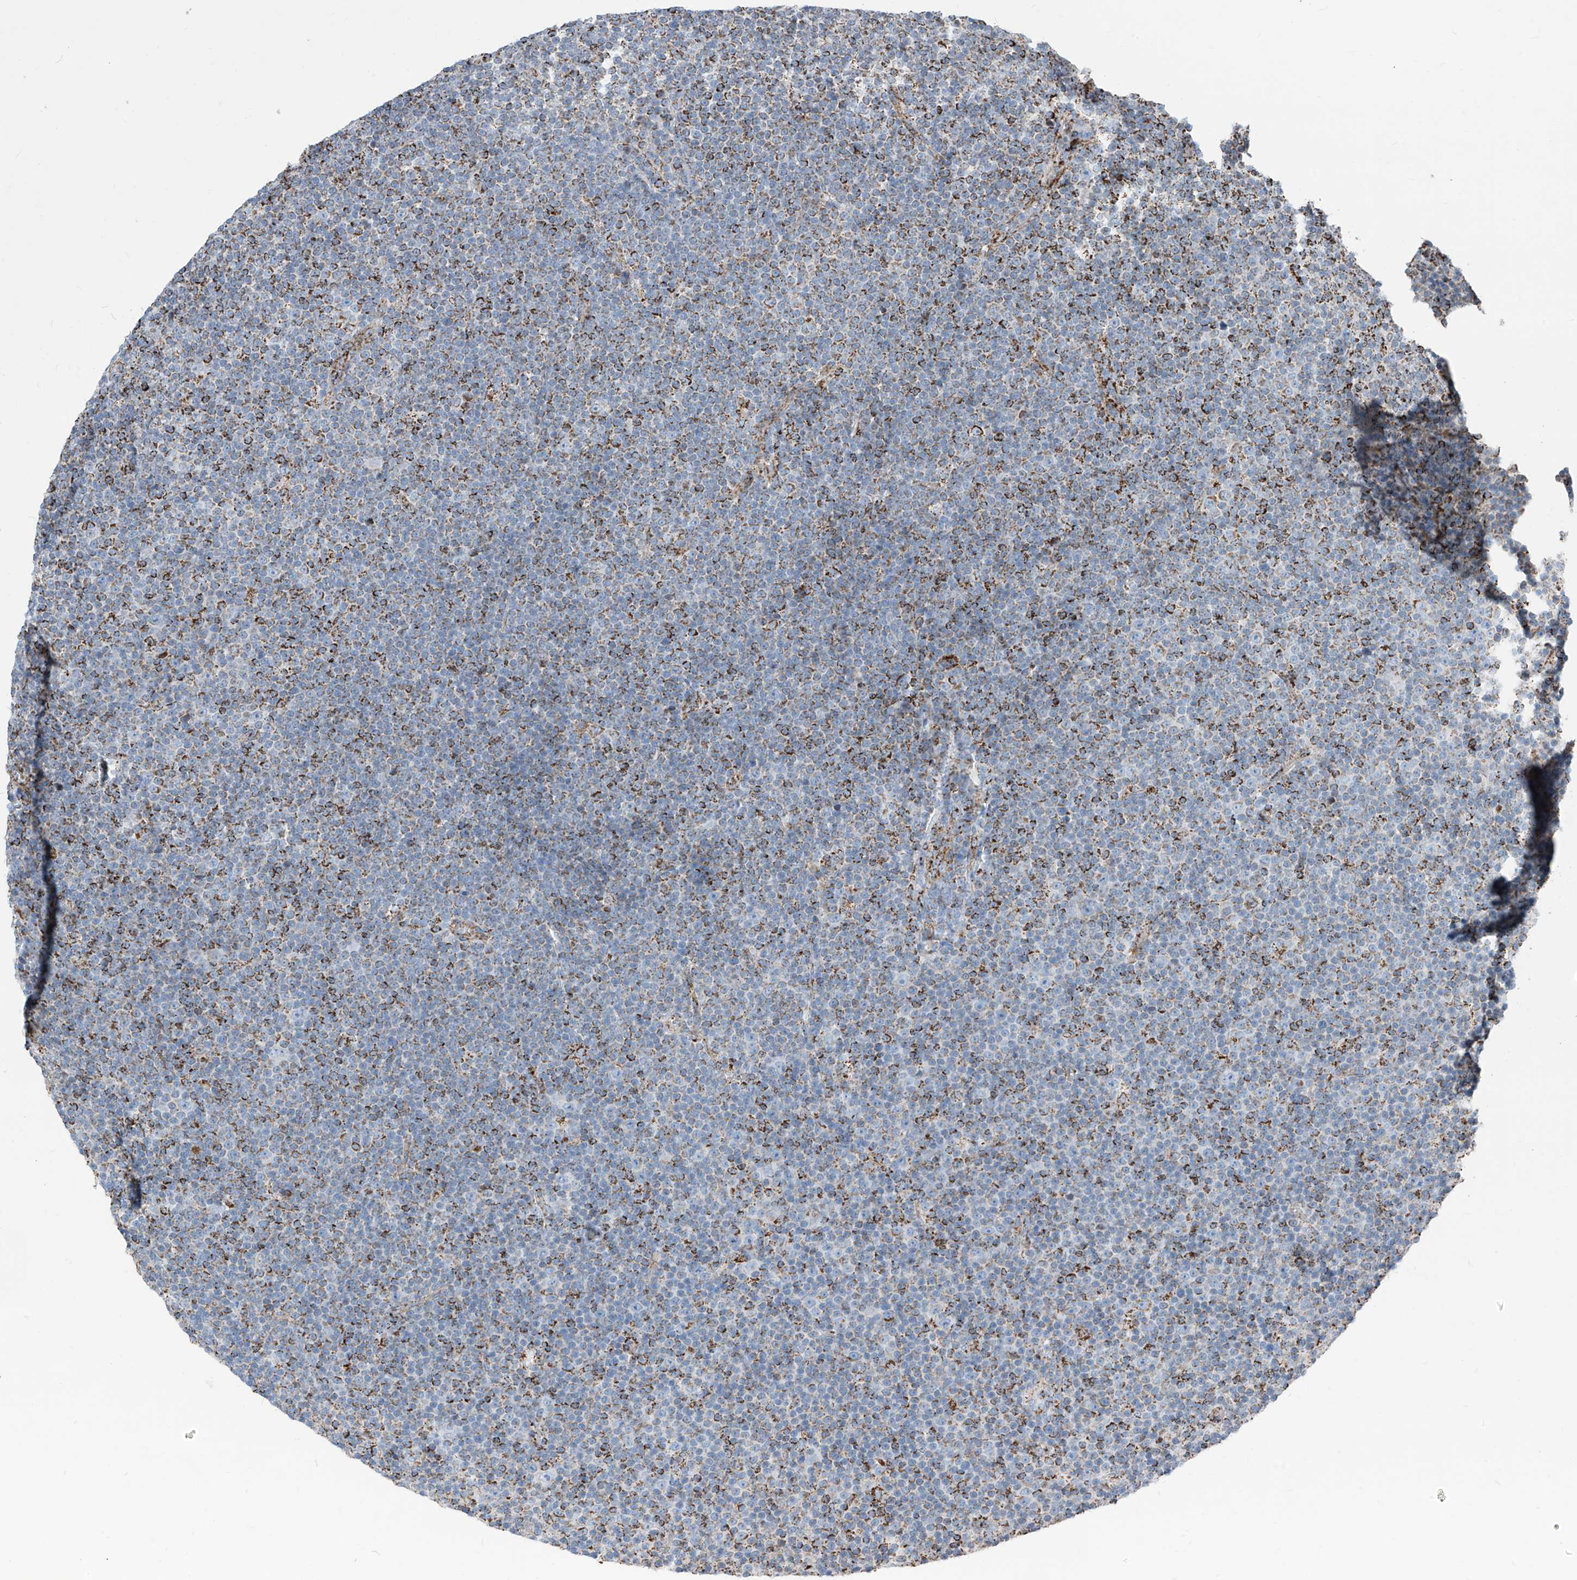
{"staining": {"intensity": "strong", "quantity": "25%-75%", "location": "cytoplasmic/membranous"}, "tissue": "lymphoma", "cell_type": "Tumor cells", "image_type": "cancer", "snomed": [{"axis": "morphology", "description": "Malignant lymphoma, non-Hodgkin's type, Low grade"}, {"axis": "topography", "description": "Lymph node"}], "caption": "A brown stain labels strong cytoplasmic/membranous positivity of a protein in lymphoma tumor cells.", "gene": "COX5B", "patient": {"sex": "female", "age": 67}}